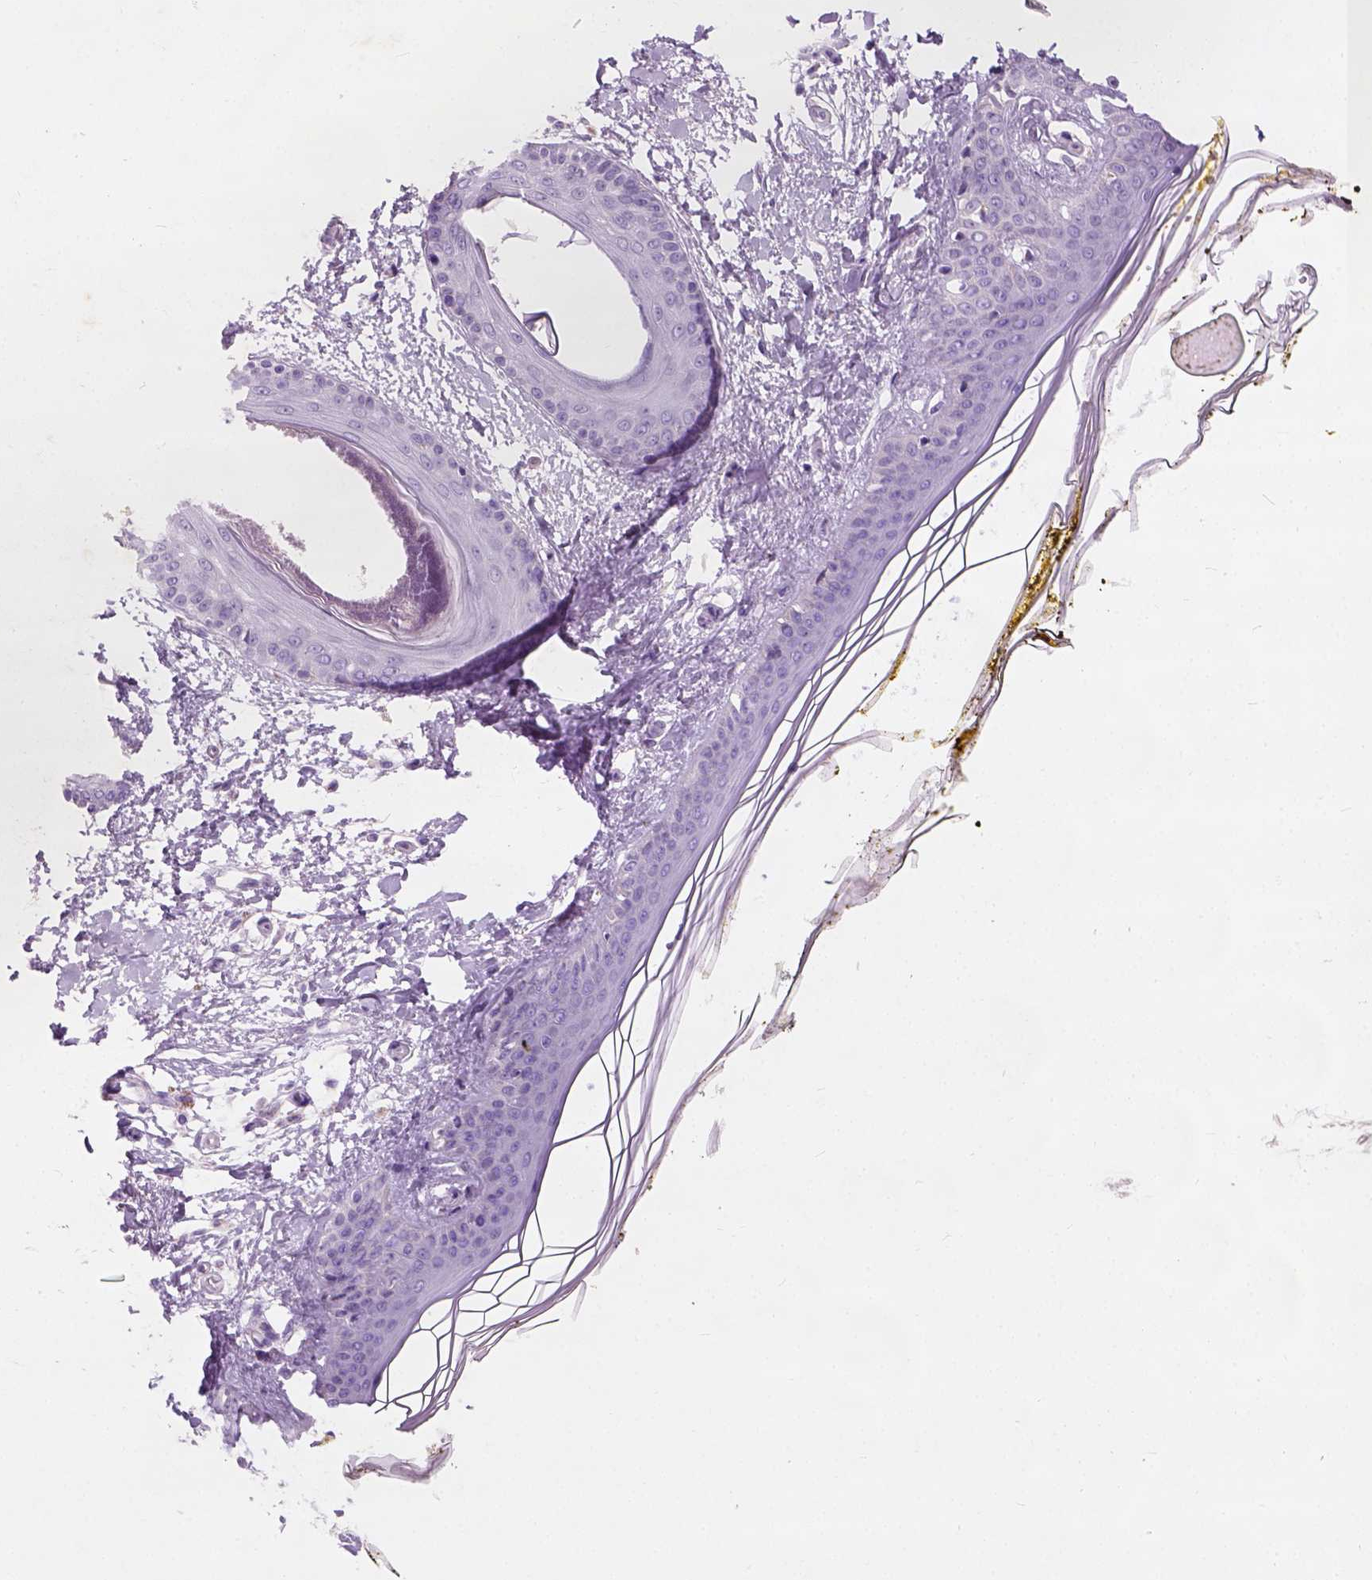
{"staining": {"intensity": "negative", "quantity": "none", "location": "none"}, "tissue": "skin", "cell_type": "Fibroblasts", "image_type": "normal", "snomed": [{"axis": "morphology", "description": "Normal tissue, NOS"}, {"axis": "topography", "description": "Skin"}], "caption": "The immunohistochemistry (IHC) micrograph has no significant positivity in fibroblasts of skin. (Brightfield microscopy of DAB immunohistochemistry (IHC) at high magnification).", "gene": "CHODL", "patient": {"sex": "female", "age": 34}}